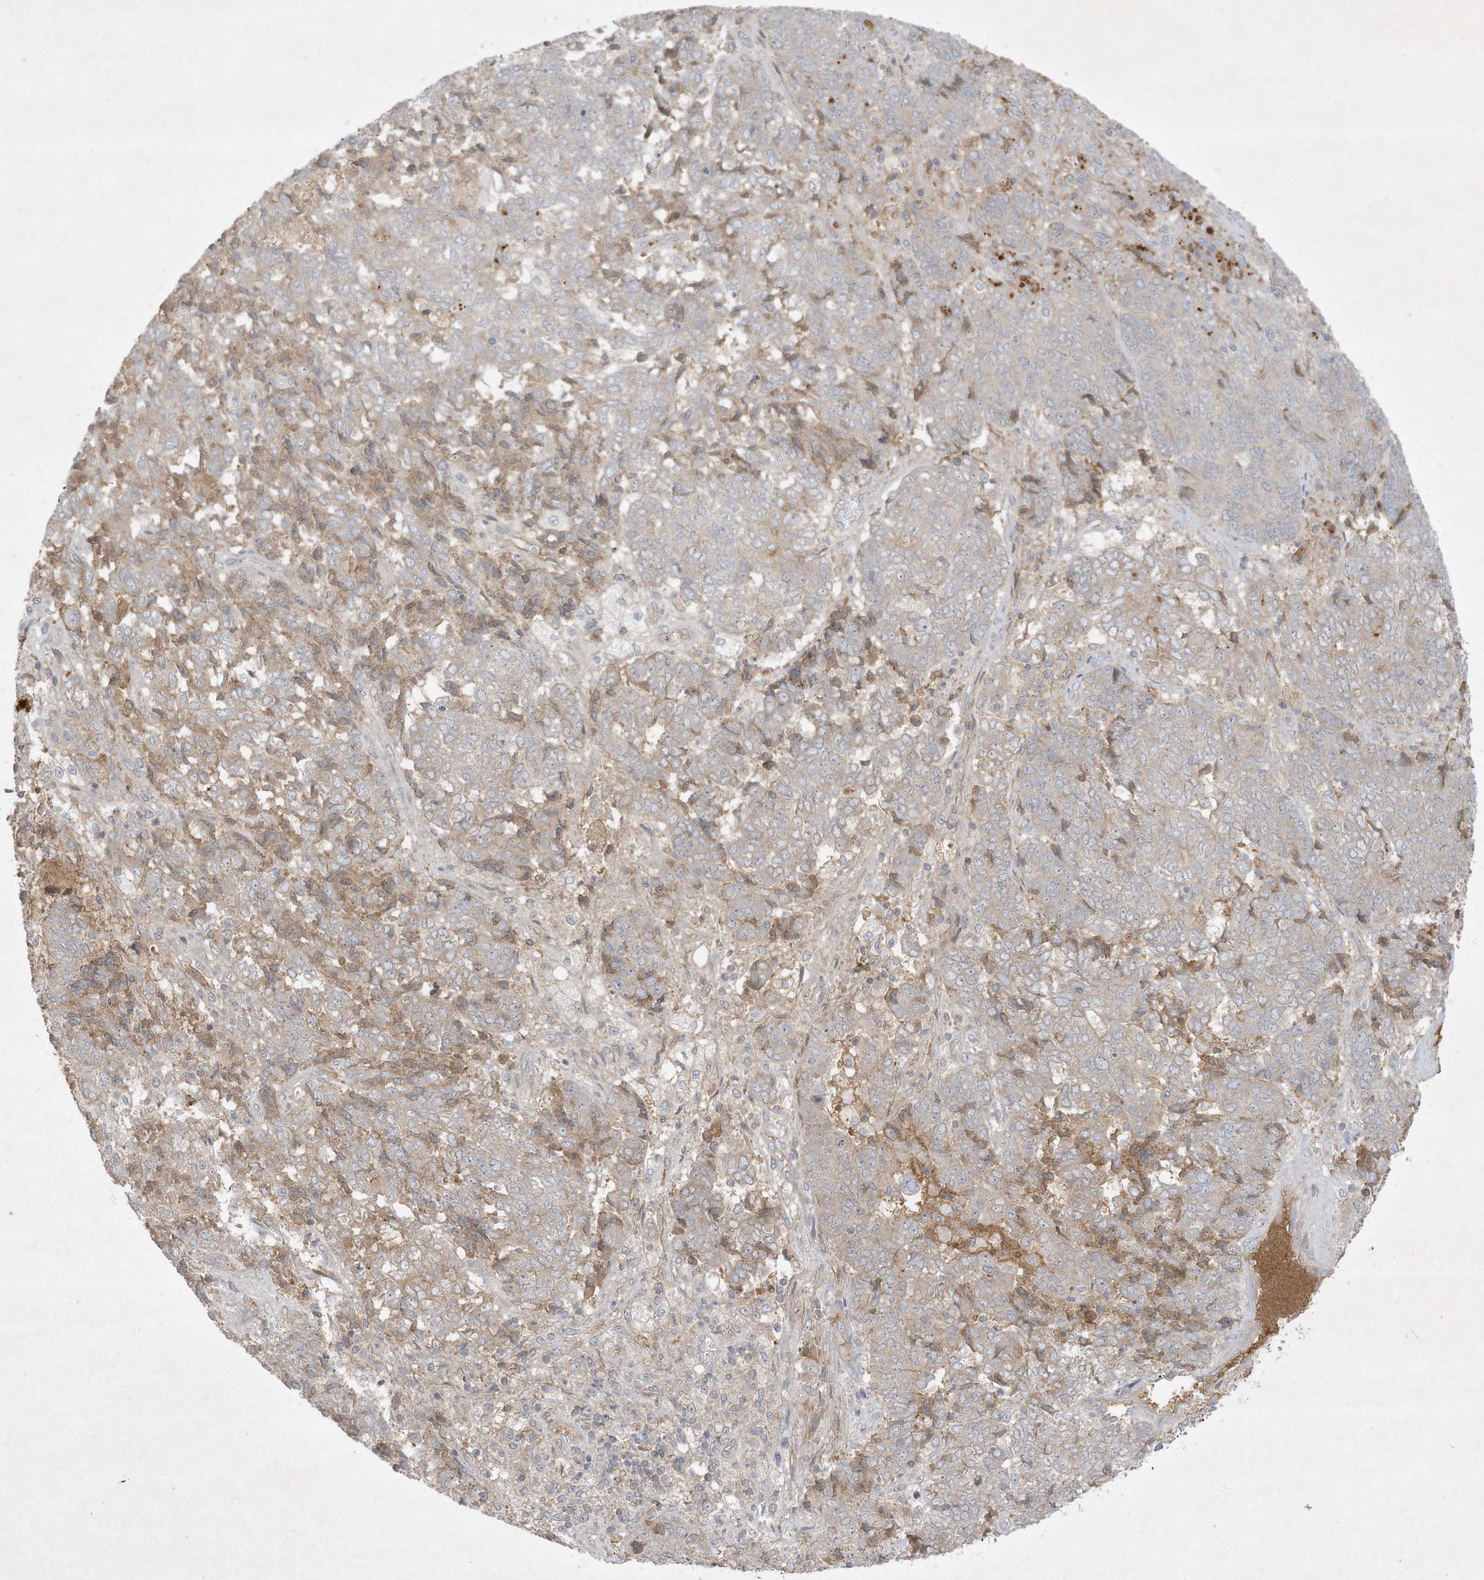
{"staining": {"intensity": "weak", "quantity": "<25%", "location": "cytoplasmic/membranous"}, "tissue": "endometrial cancer", "cell_type": "Tumor cells", "image_type": "cancer", "snomed": [{"axis": "morphology", "description": "Adenocarcinoma, NOS"}, {"axis": "topography", "description": "Endometrium"}], "caption": "Human endometrial adenocarcinoma stained for a protein using immunohistochemistry shows no staining in tumor cells.", "gene": "FETUB", "patient": {"sex": "female", "age": 80}}